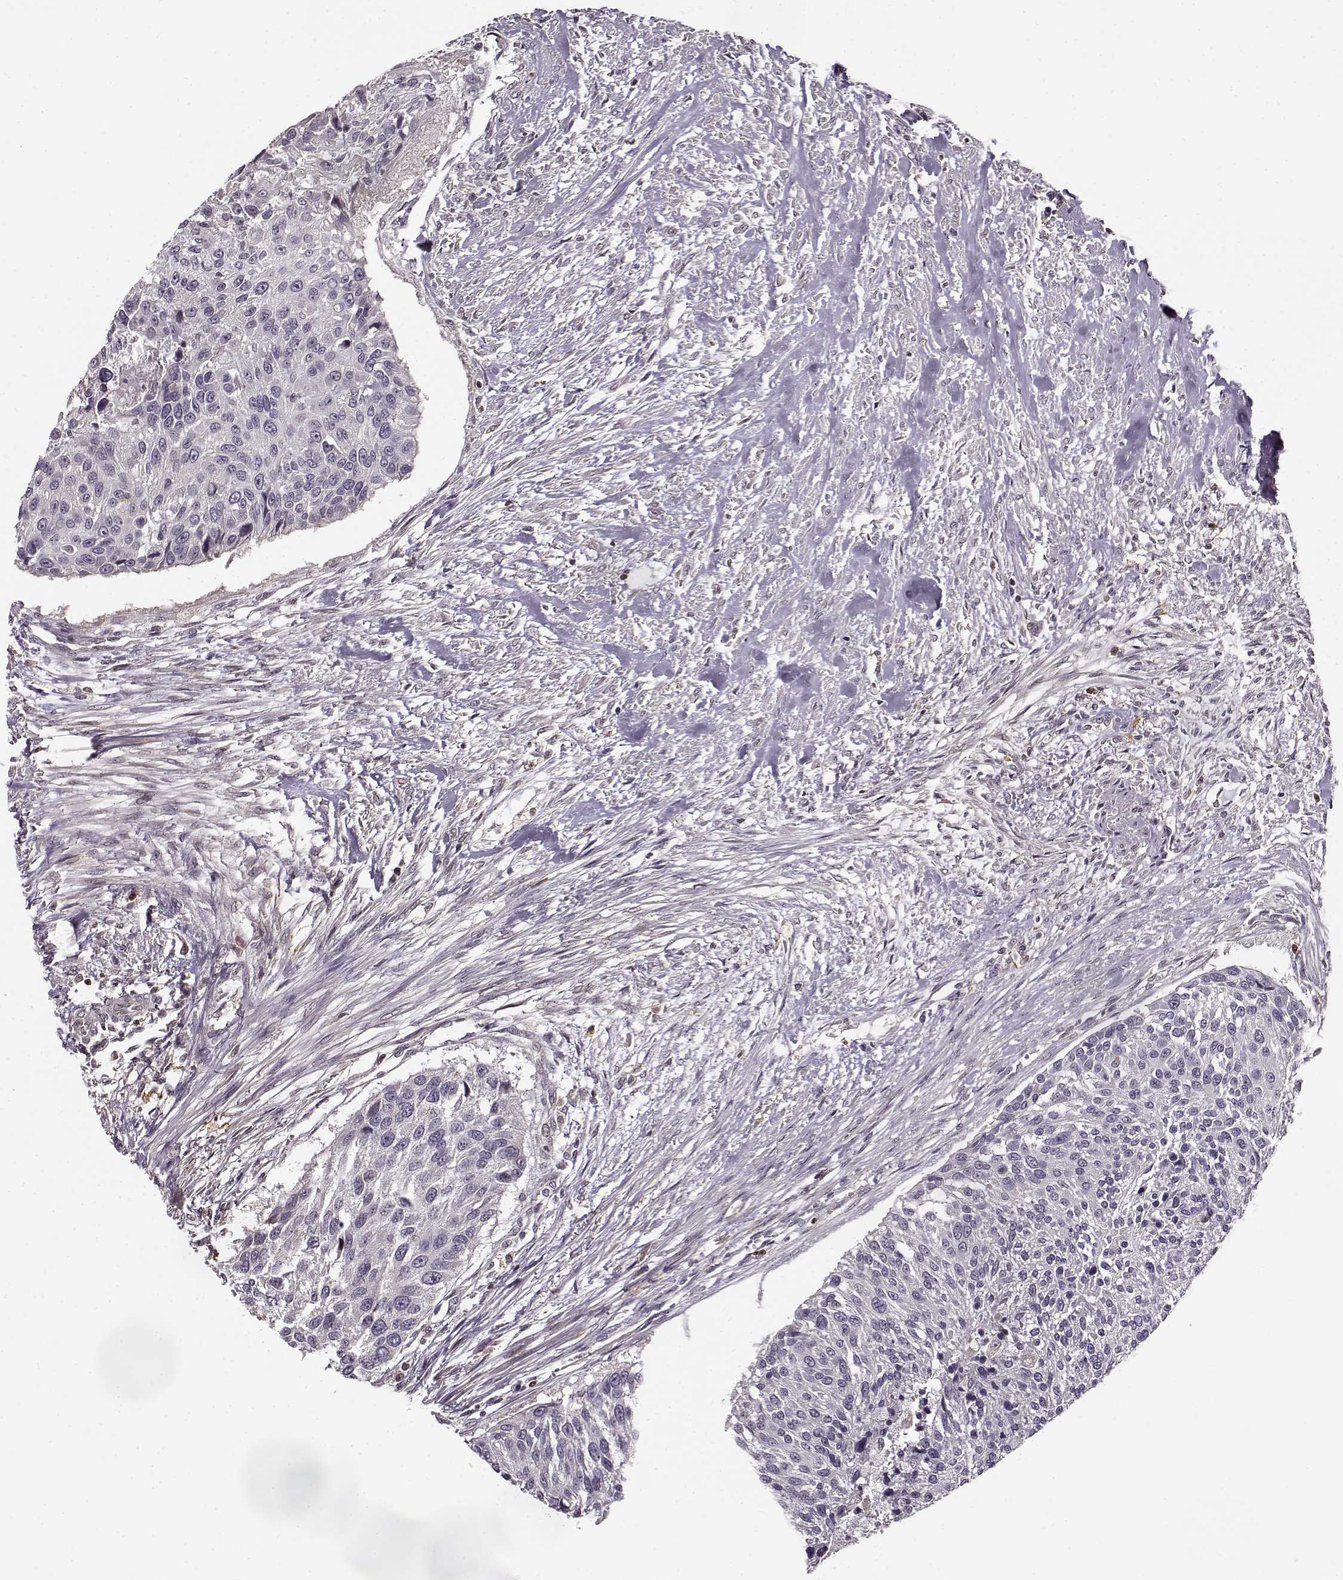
{"staining": {"intensity": "negative", "quantity": "none", "location": "none"}, "tissue": "urothelial cancer", "cell_type": "Tumor cells", "image_type": "cancer", "snomed": [{"axis": "morphology", "description": "Urothelial carcinoma, NOS"}, {"axis": "topography", "description": "Urinary bladder"}], "caption": "This is an immunohistochemistry (IHC) photomicrograph of transitional cell carcinoma. There is no positivity in tumor cells.", "gene": "MFSD1", "patient": {"sex": "male", "age": 55}}